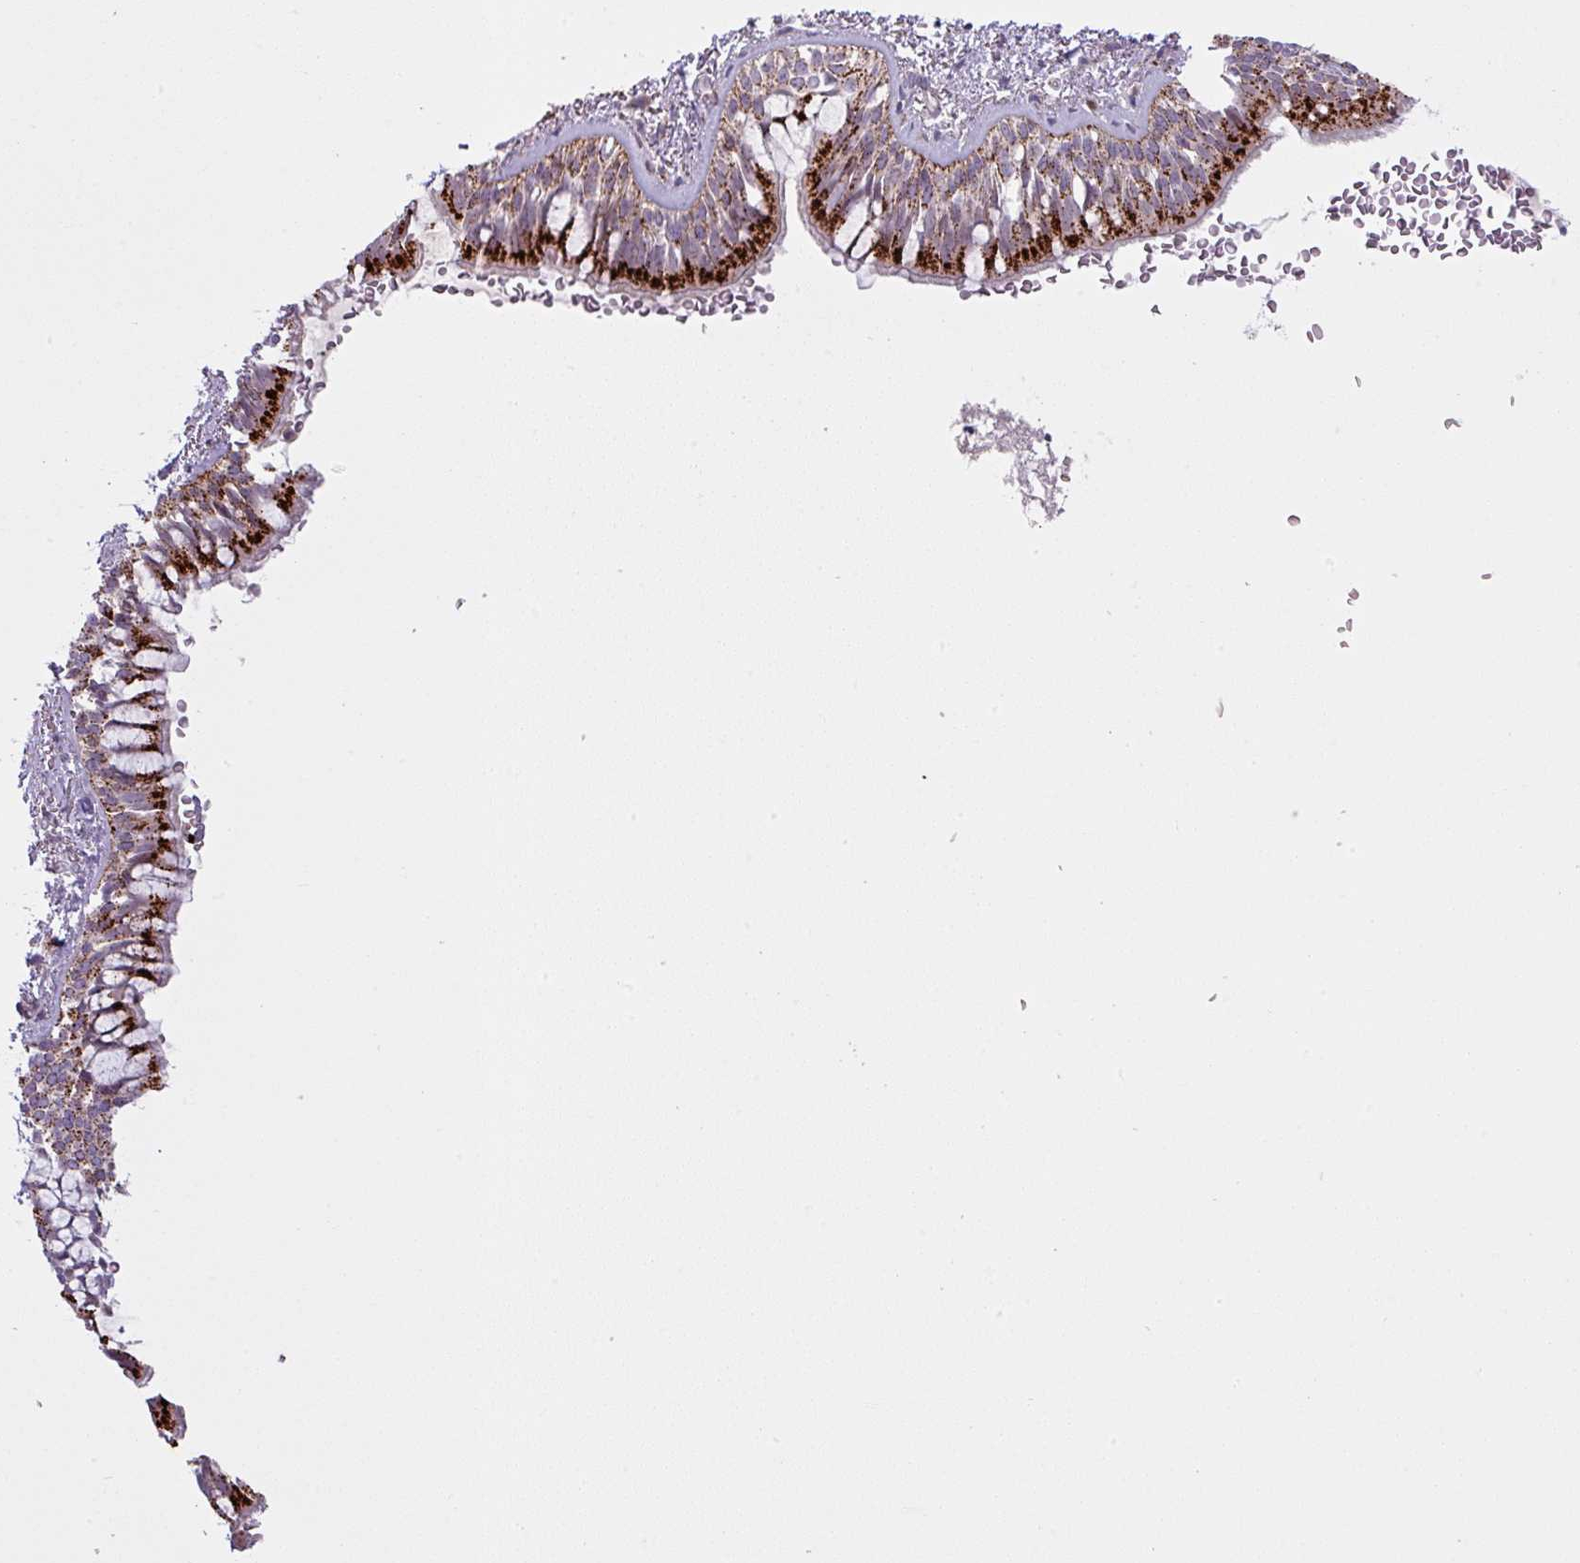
{"staining": {"intensity": "strong", "quantity": ">75%", "location": "cytoplasmic/membranous"}, "tissue": "bronchus", "cell_type": "Respiratory epithelial cells", "image_type": "normal", "snomed": [{"axis": "morphology", "description": "Normal tissue, NOS"}, {"axis": "topography", "description": "Lymph node"}, {"axis": "topography", "description": "Cartilage tissue"}, {"axis": "topography", "description": "Bronchus"}], "caption": "An image of human bronchus stained for a protein displays strong cytoplasmic/membranous brown staining in respiratory epithelial cells.", "gene": "MAP7D2", "patient": {"sex": "female", "age": 70}}